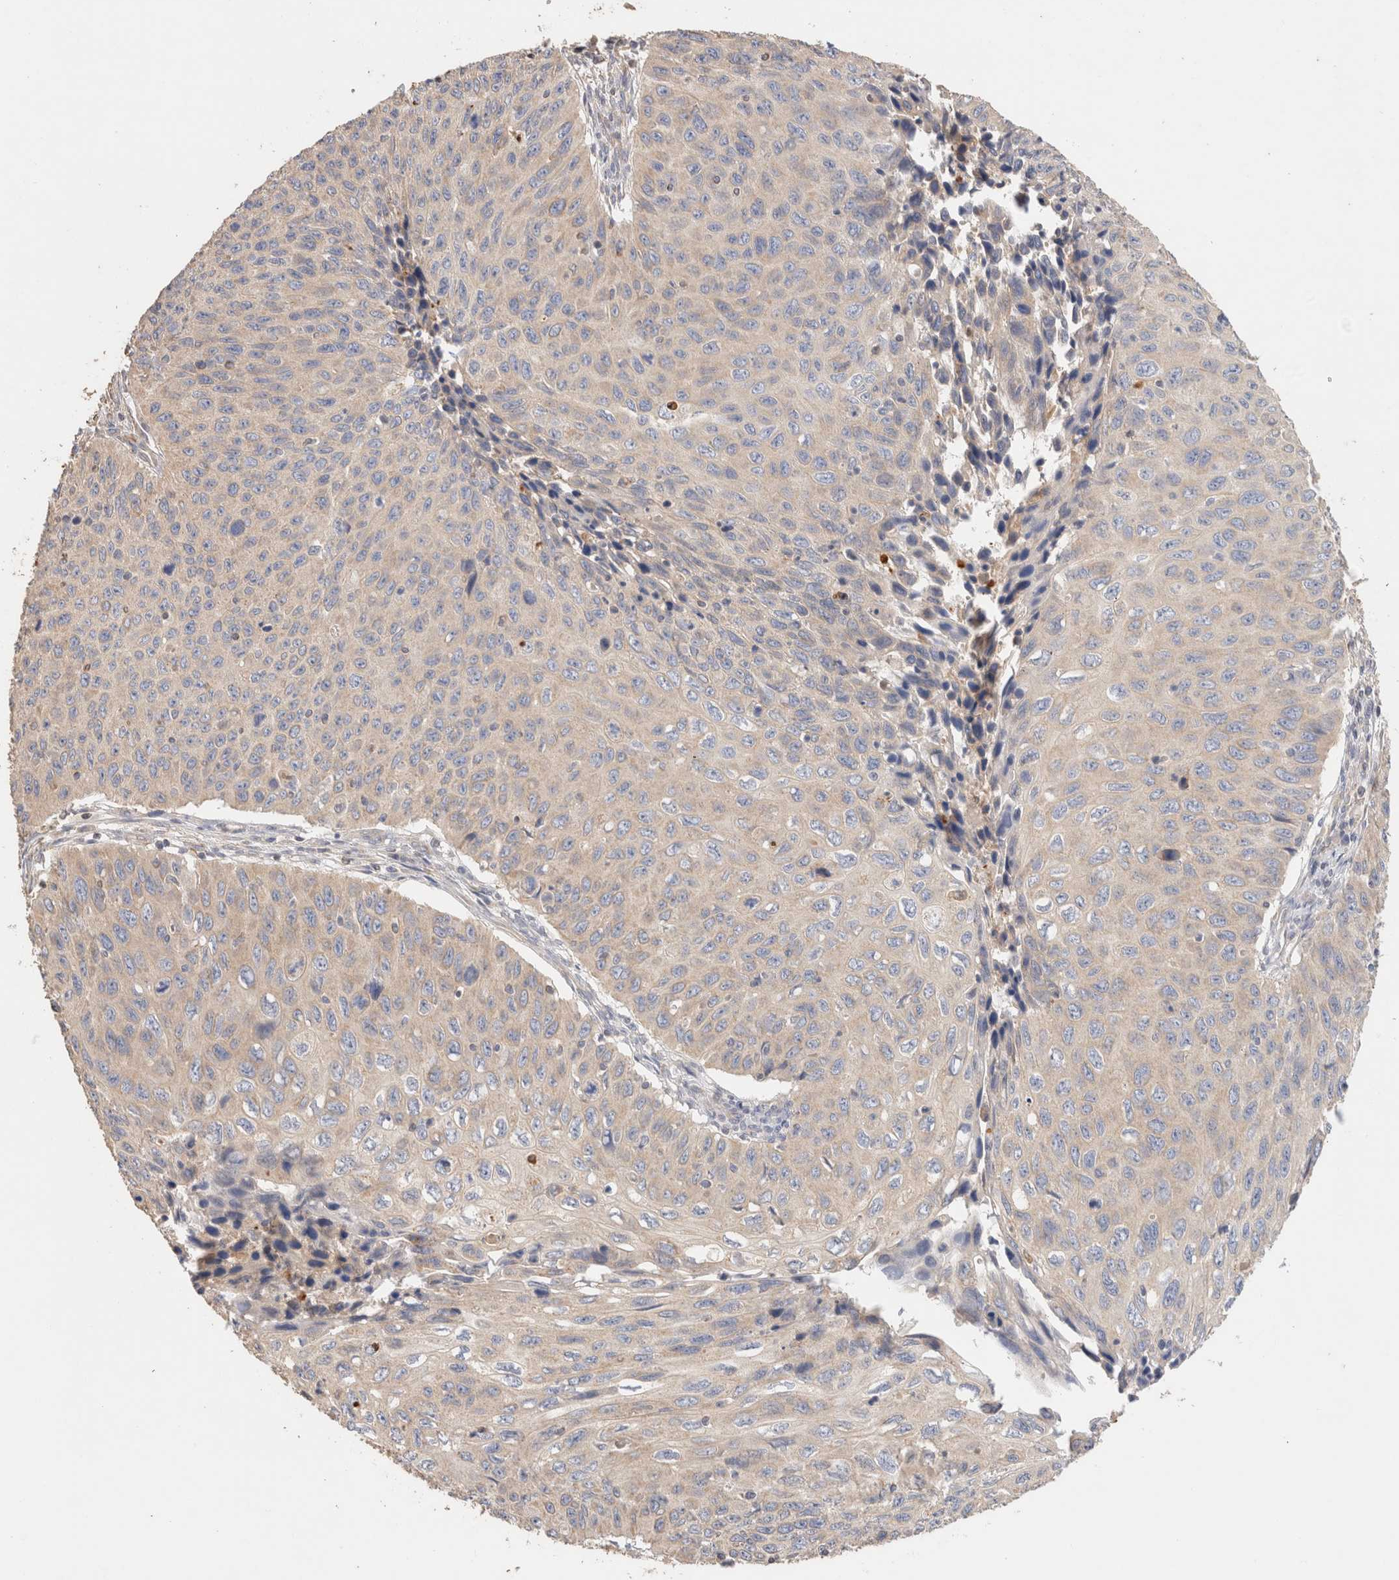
{"staining": {"intensity": "negative", "quantity": "none", "location": "none"}, "tissue": "cervical cancer", "cell_type": "Tumor cells", "image_type": "cancer", "snomed": [{"axis": "morphology", "description": "Squamous cell carcinoma, NOS"}, {"axis": "topography", "description": "Cervix"}], "caption": "Immunohistochemistry of human cervical squamous cell carcinoma shows no staining in tumor cells. The staining is performed using DAB brown chromogen with nuclei counter-stained in using hematoxylin.", "gene": "PROS1", "patient": {"sex": "female", "age": 53}}